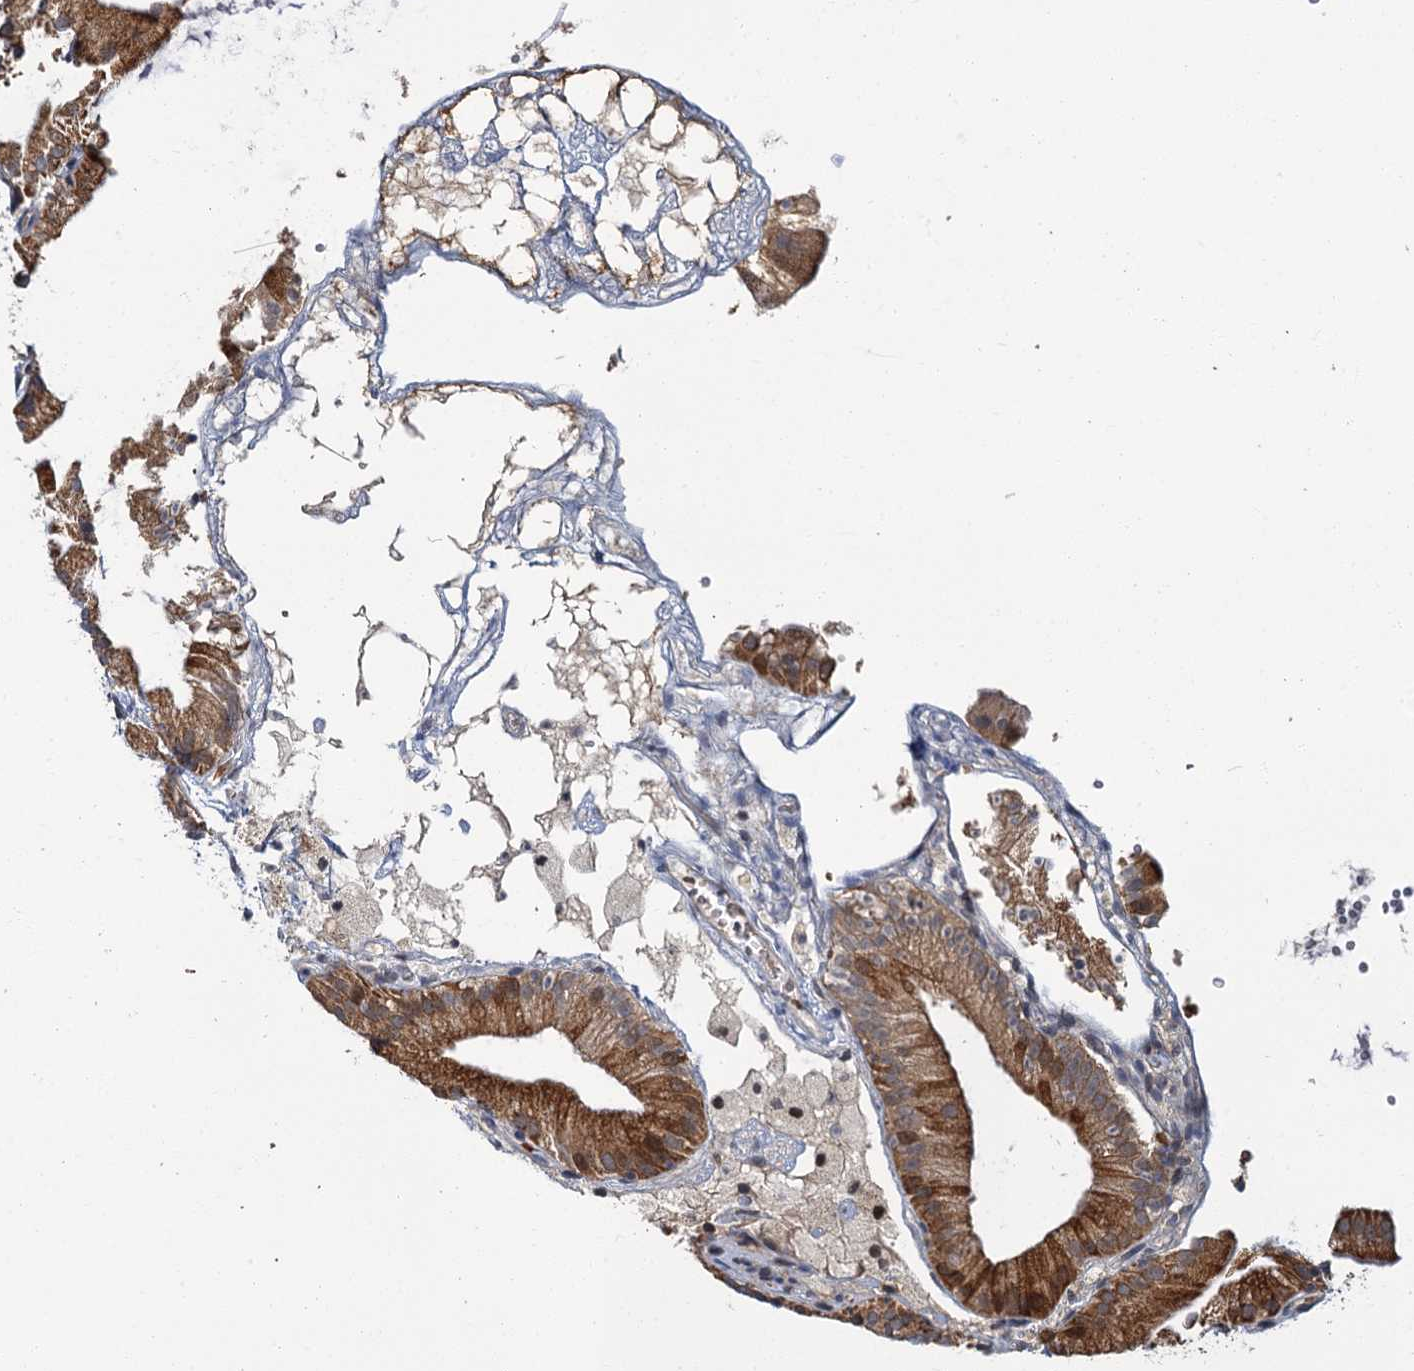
{"staining": {"intensity": "strong", "quantity": ">75%", "location": "cytoplasmic/membranous"}, "tissue": "gallbladder", "cell_type": "Glandular cells", "image_type": "normal", "snomed": [{"axis": "morphology", "description": "Normal tissue, NOS"}, {"axis": "topography", "description": "Gallbladder"}], "caption": "Glandular cells reveal high levels of strong cytoplasmic/membranous expression in approximately >75% of cells in benign gallbladder.", "gene": "APBA2", "patient": {"sex": "male", "age": 55}}